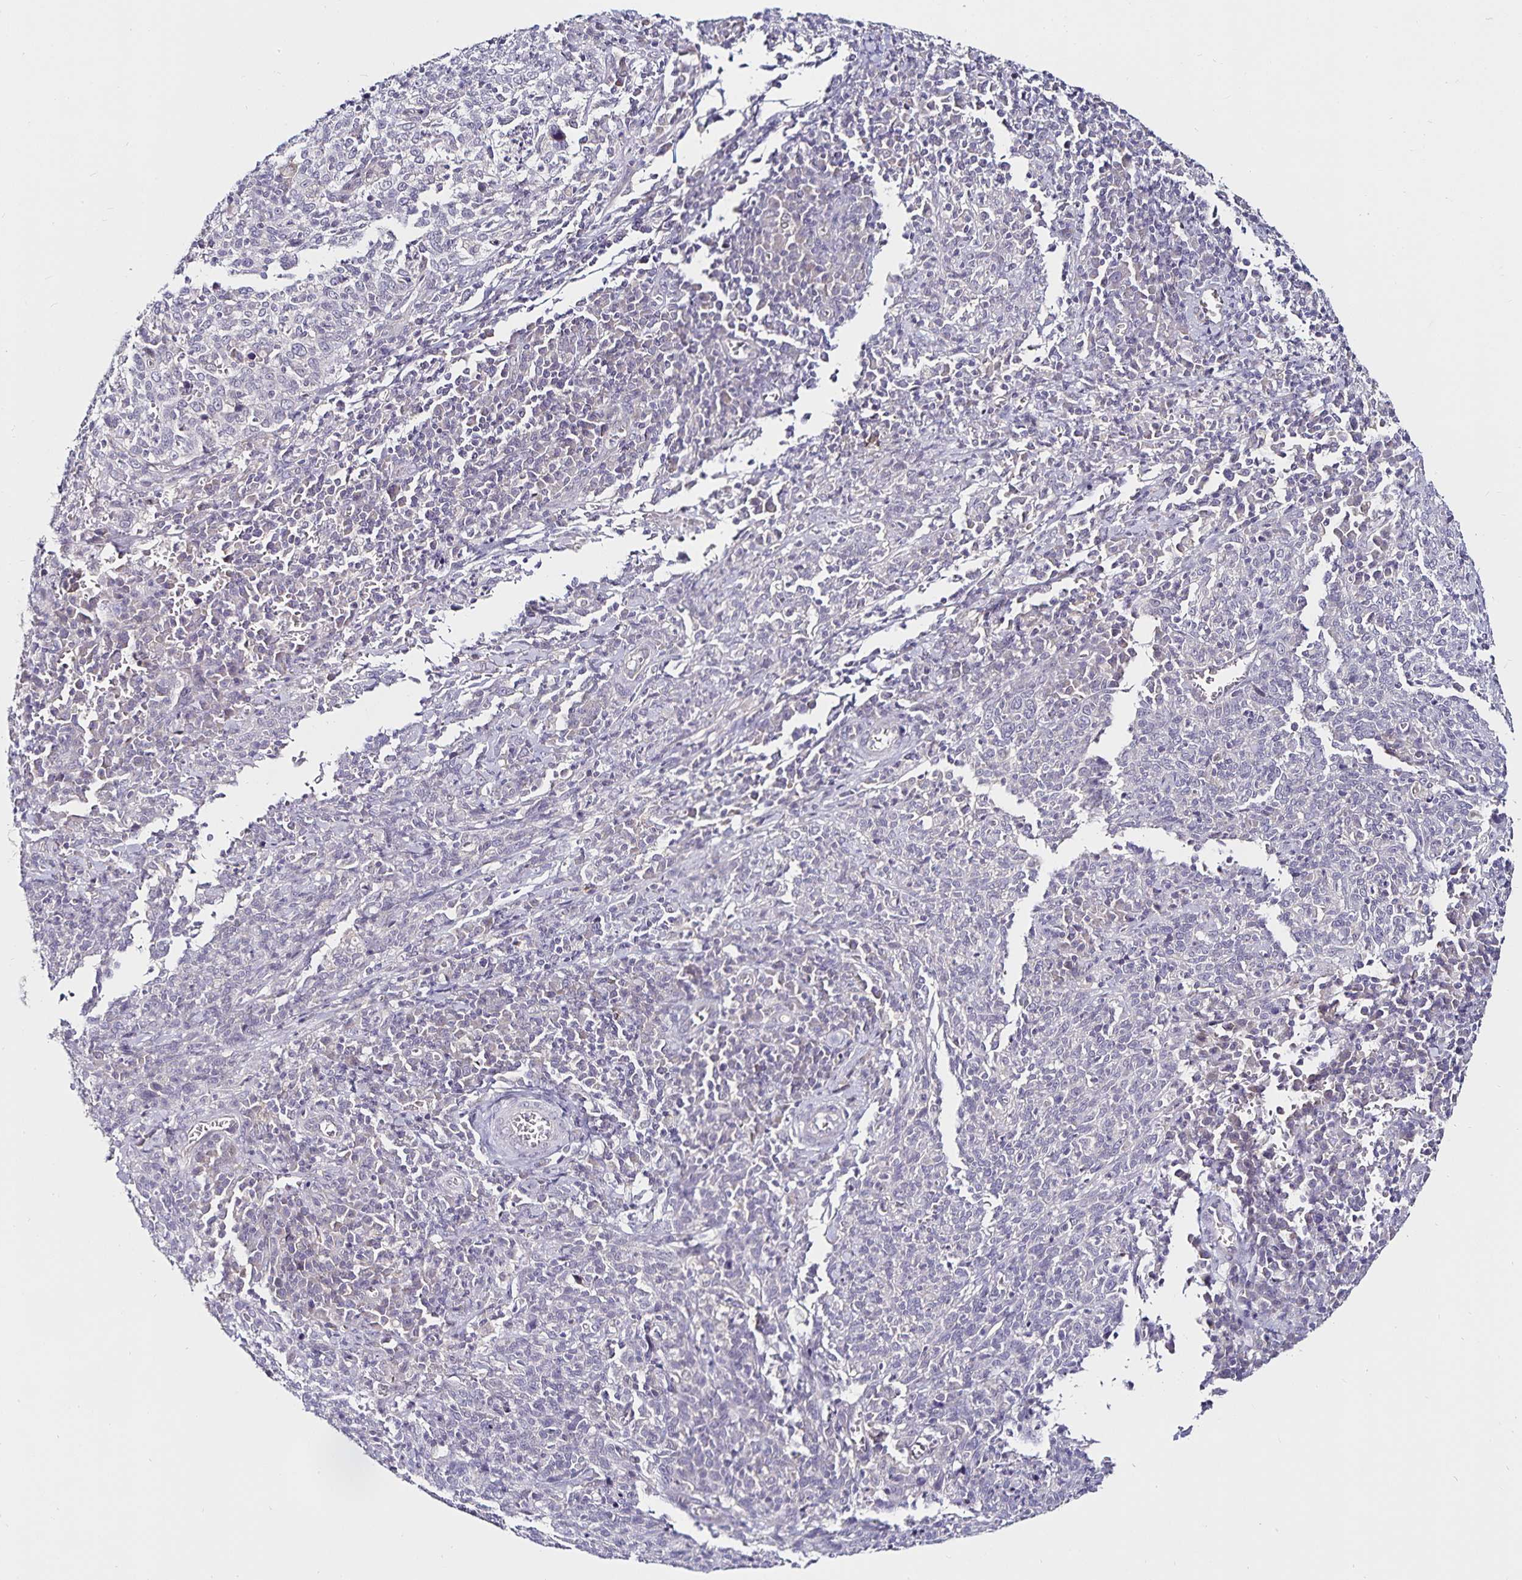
{"staining": {"intensity": "negative", "quantity": "none", "location": "none"}, "tissue": "cervical cancer", "cell_type": "Tumor cells", "image_type": "cancer", "snomed": [{"axis": "morphology", "description": "Squamous cell carcinoma, NOS"}, {"axis": "topography", "description": "Cervix"}], "caption": "High power microscopy image of an immunohistochemistry (IHC) image of cervical cancer (squamous cell carcinoma), revealing no significant positivity in tumor cells.", "gene": "ACSL5", "patient": {"sex": "female", "age": 46}}